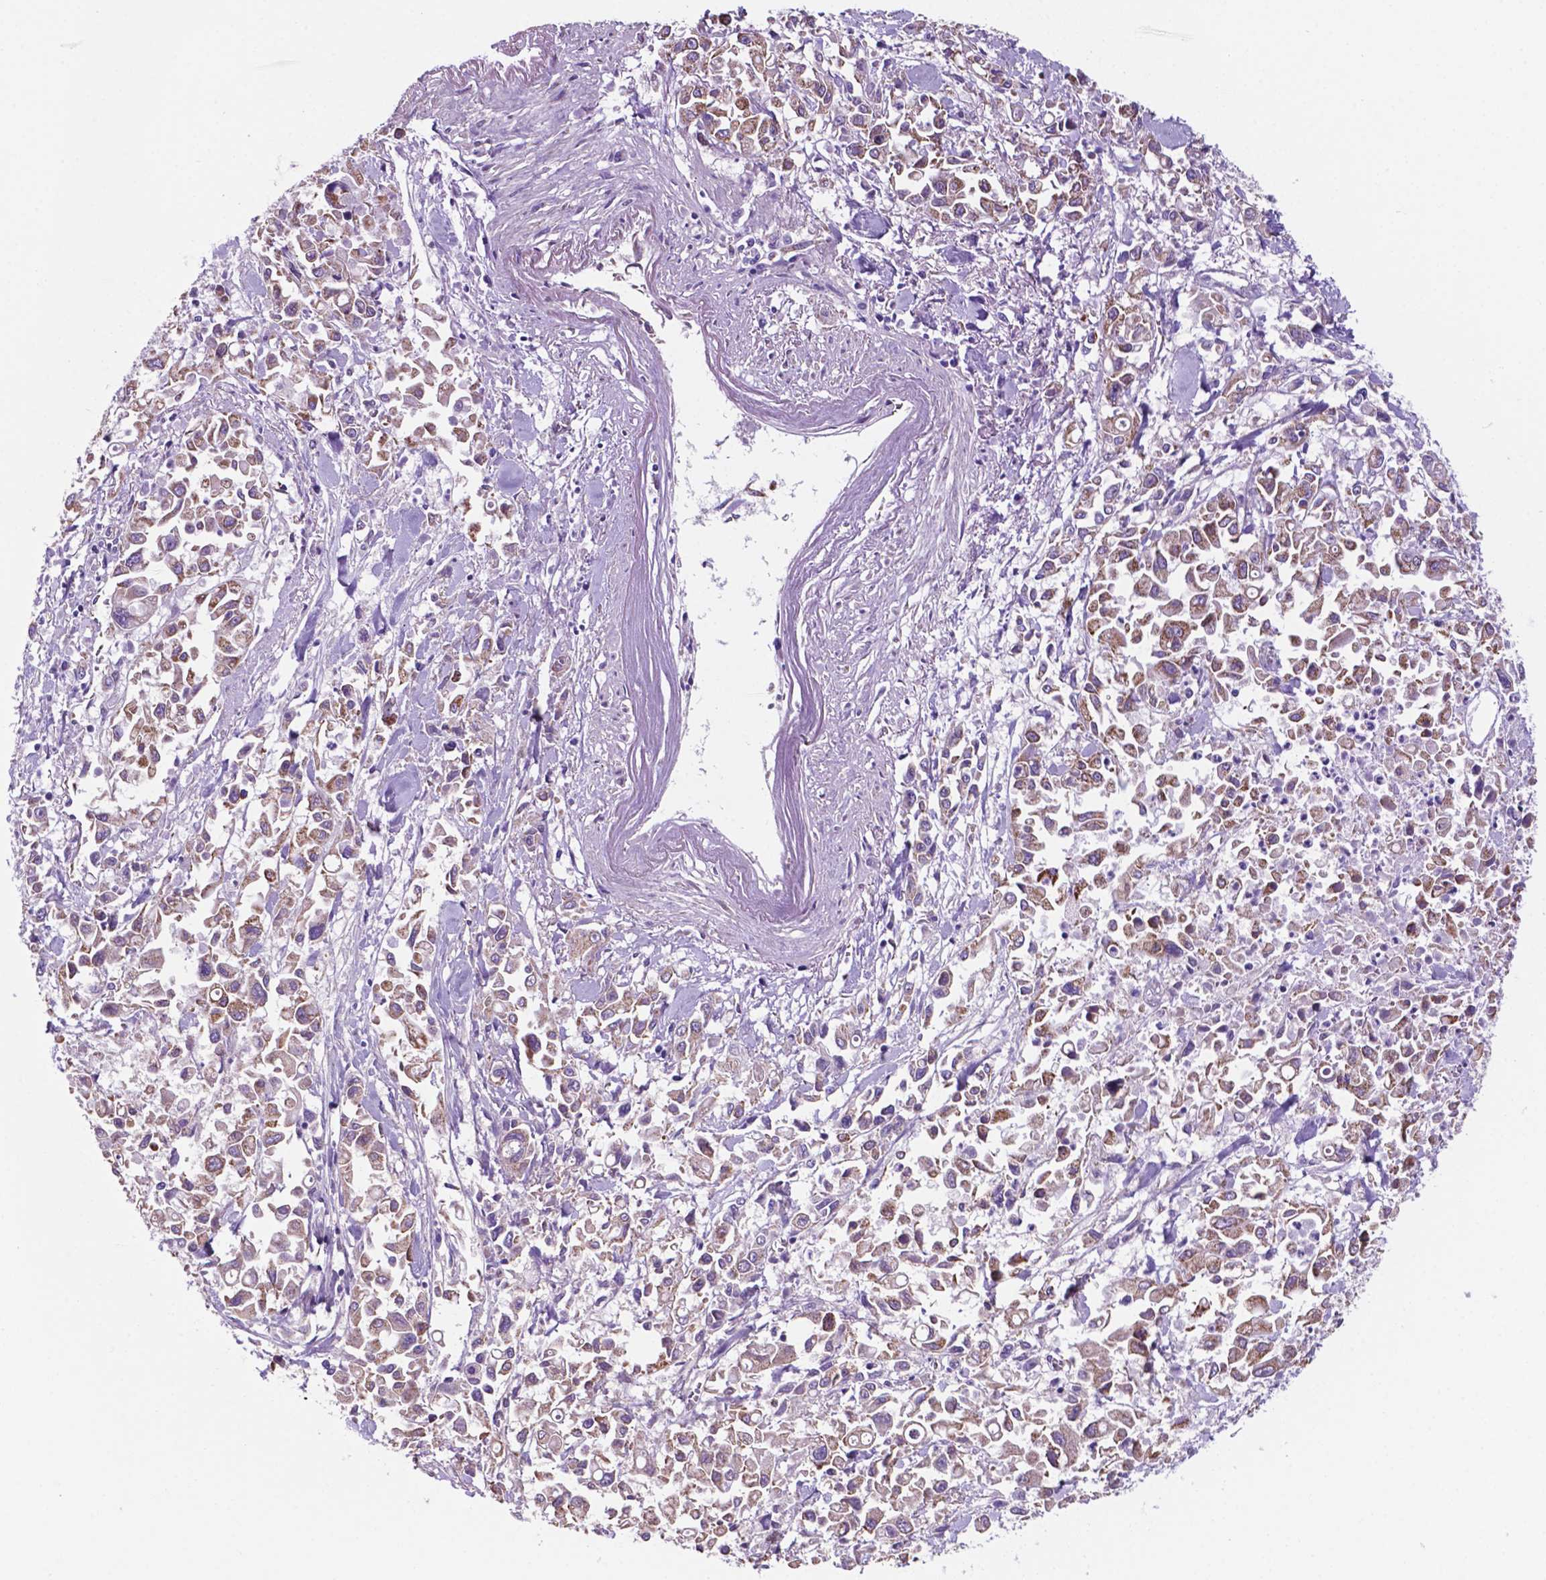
{"staining": {"intensity": "weak", "quantity": "25%-75%", "location": "cytoplasmic/membranous"}, "tissue": "pancreatic cancer", "cell_type": "Tumor cells", "image_type": "cancer", "snomed": [{"axis": "morphology", "description": "Adenocarcinoma, NOS"}, {"axis": "topography", "description": "Pancreas"}], "caption": "Human pancreatic cancer (adenocarcinoma) stained with a brown dye exhibits weak cytoplasmic/membranous positive staining in approximately 25%-75% of tumor cells.", "gene": "TMEM121B", "patient": {"sex": "female", "age": 83}}